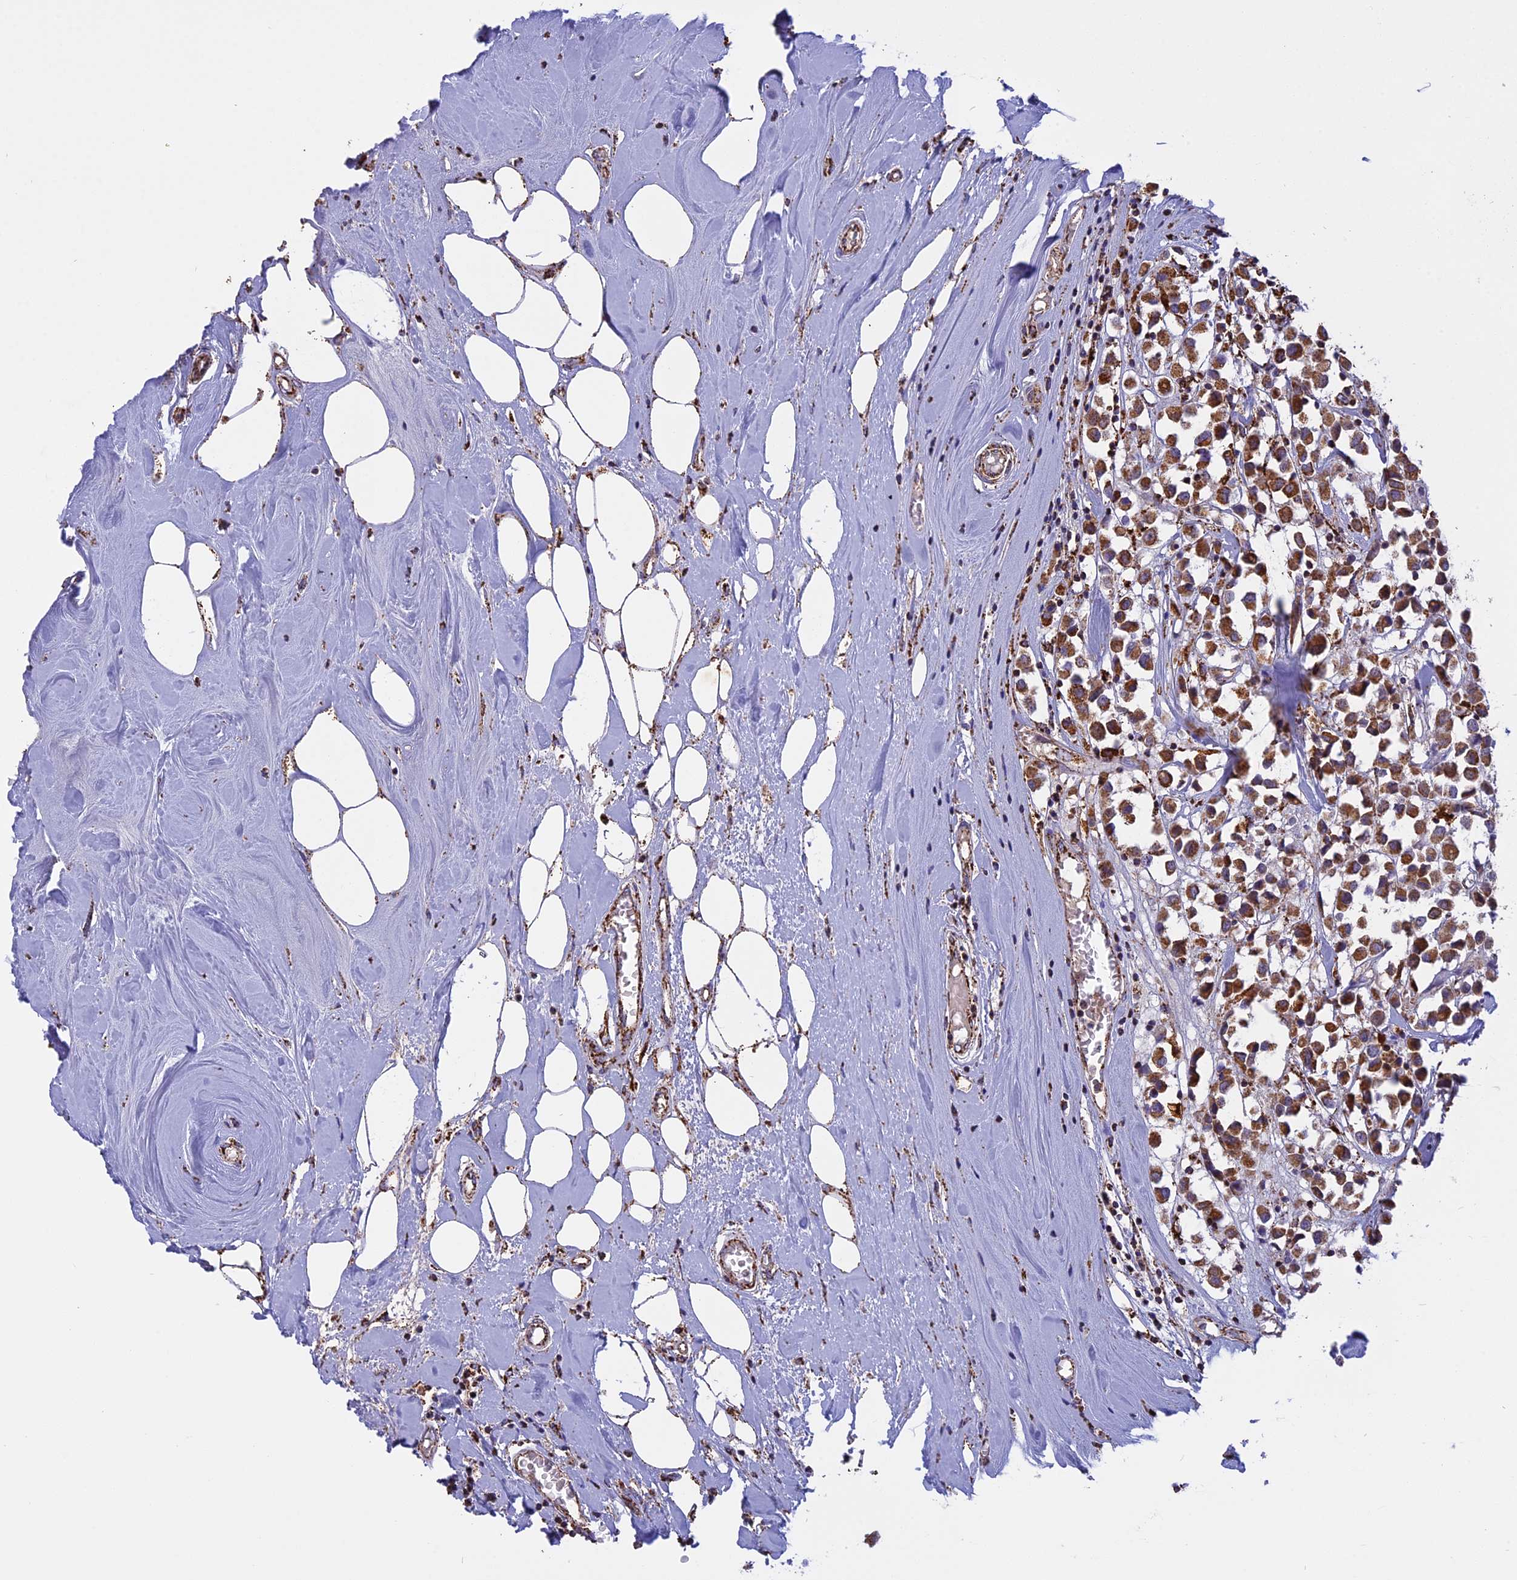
{"staining": {"intensity": "strong", "quantity": ">75%", "location": "cytoplasmic/membranous"}, "tissue": "breast cancer", "cell_type": "Tumor cells", "image_type": "cancer", "snomed": [{"axis": "morphology", "description": "Duct carcinoma"}, {"axis": "topography", "description": "Breast"}], "caption": "Protein expression analysis of breast cancer displays strong cytoplasmic/membranous staining in approximately >75% of tumor cells.", "gene": "KCNG1", "patient": {"sex": "female", "age": 61}}